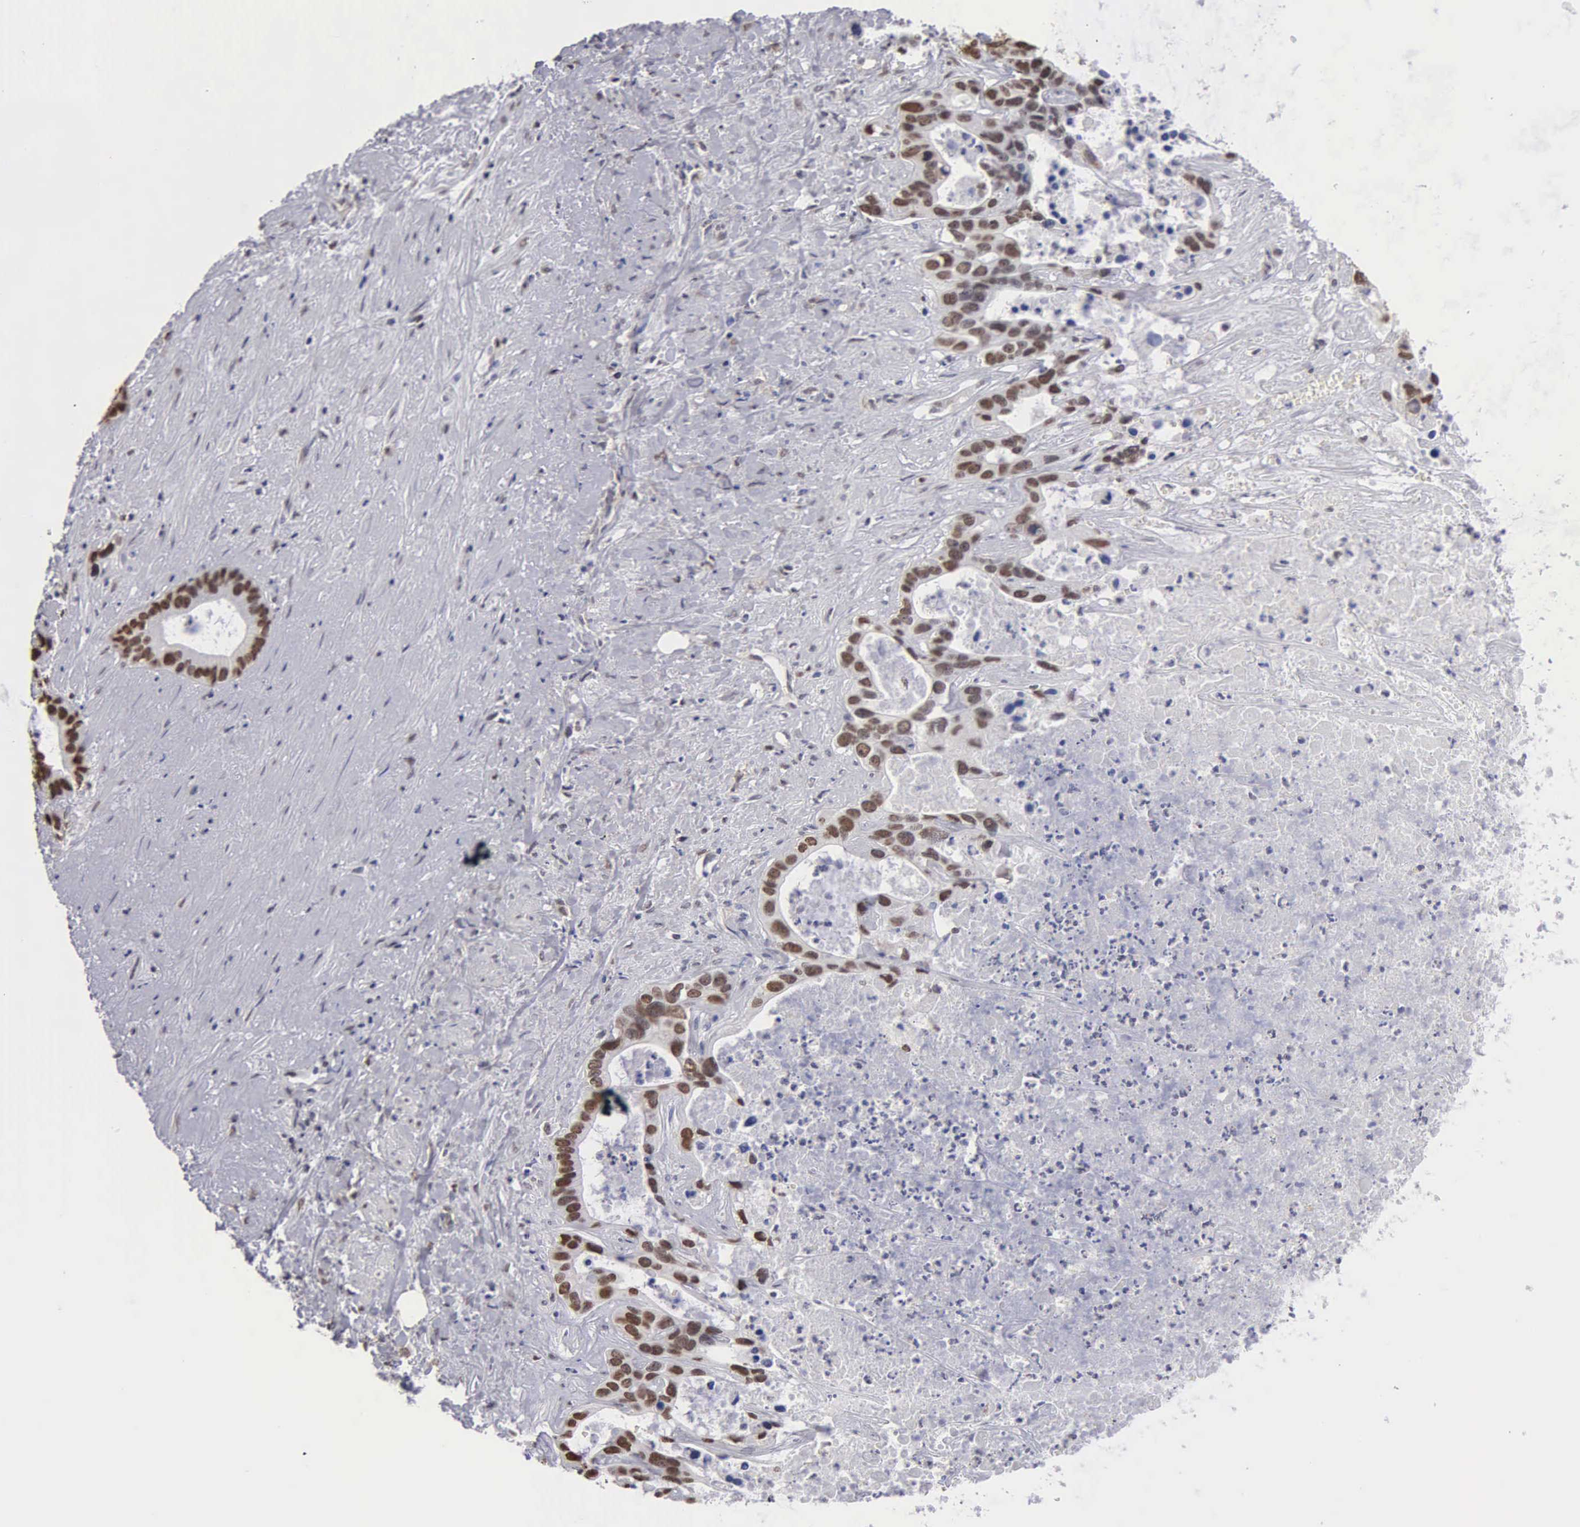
{"staining": {"intensity": "moderate", "quantity": "25%-75%", "location": "nuclear"}, "tissue": "liver cancer", "cell_type": "Tumor cells", "image_type": "cancer", "snomed": [{"axis": "morphology", "description": "Cholangiocarcinoma"}, {"axis": "topography", "description": "Liver"}], "caption": "High-magnification brightfield microscopy of liver cholangiocarcinoma stained with DAB (brown) and counterstained with hematoxylin (blue). tumor cells exhibit moderate nuclear expression is appreciated in about25%-75% of cells.", "gene": "CCNG1", "patient": {"sex": "female", "age": 65}}